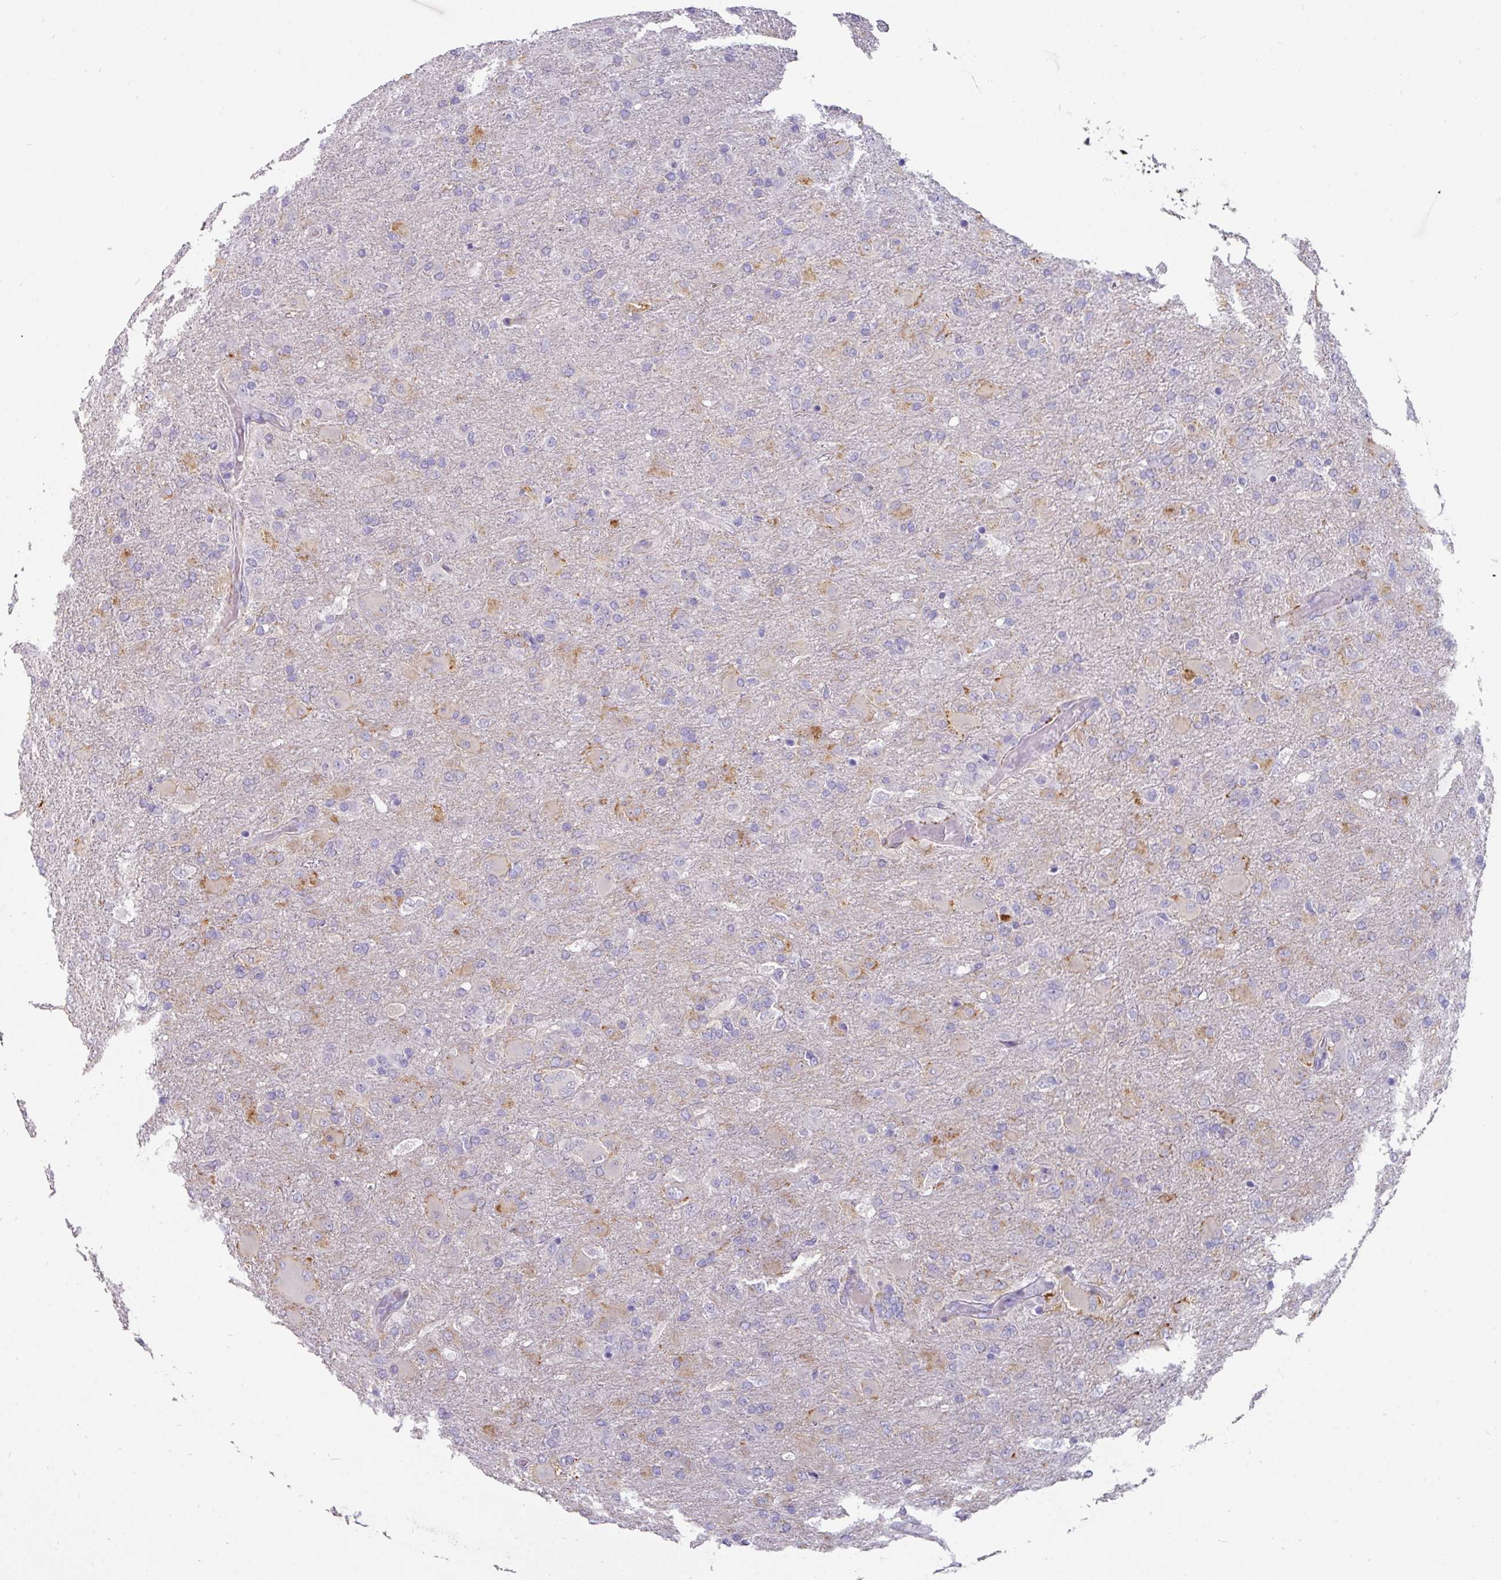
{"staining": {"intensity": "negative", "quantity": "none", "location": "none"}, "tissue": "glioma", "cell_type": "Tumor cells", "image_type": "cancer", "snomed": [{"axis": "morphology", "description": "Glioma, malignant, Low grade"}, {"axis": "topography", "description": "Brain"}], "caption": "The histopathology image shows no significant expression in tumor cells of malignant low-grade glioma.", "gene": "EYA3", "patient": {"sex": "male", "age": 65}}